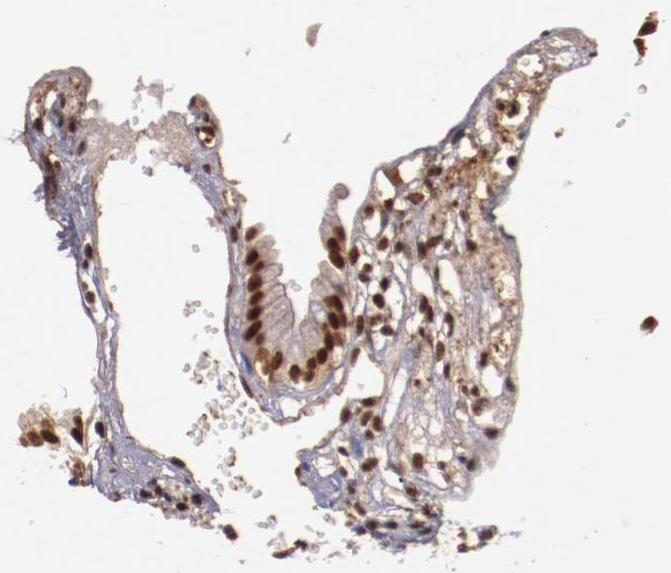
{"staining": {"intensity": "moderate", "quantity": ">75%", "location": "cytoplasmic/membranous,nuclear"}, "tissue": "gallbladder", "cell_type": "Glandular cells", "image_type": "normal", "snomed": [{"axis": "morphology", "description": "Normal tissue, NOS"}, {"axis": "topography", "description": "Gallbladder"}], "caption": "An IHC histopathology image of unremarkable tissue is shown. Protein staining in brown labels moderate cytoplasmic/membranous,nuclear positivity in gallbladder within glandular cells.", "gene": "STAG2", "patient": {"sex": "male", "age": 65}}